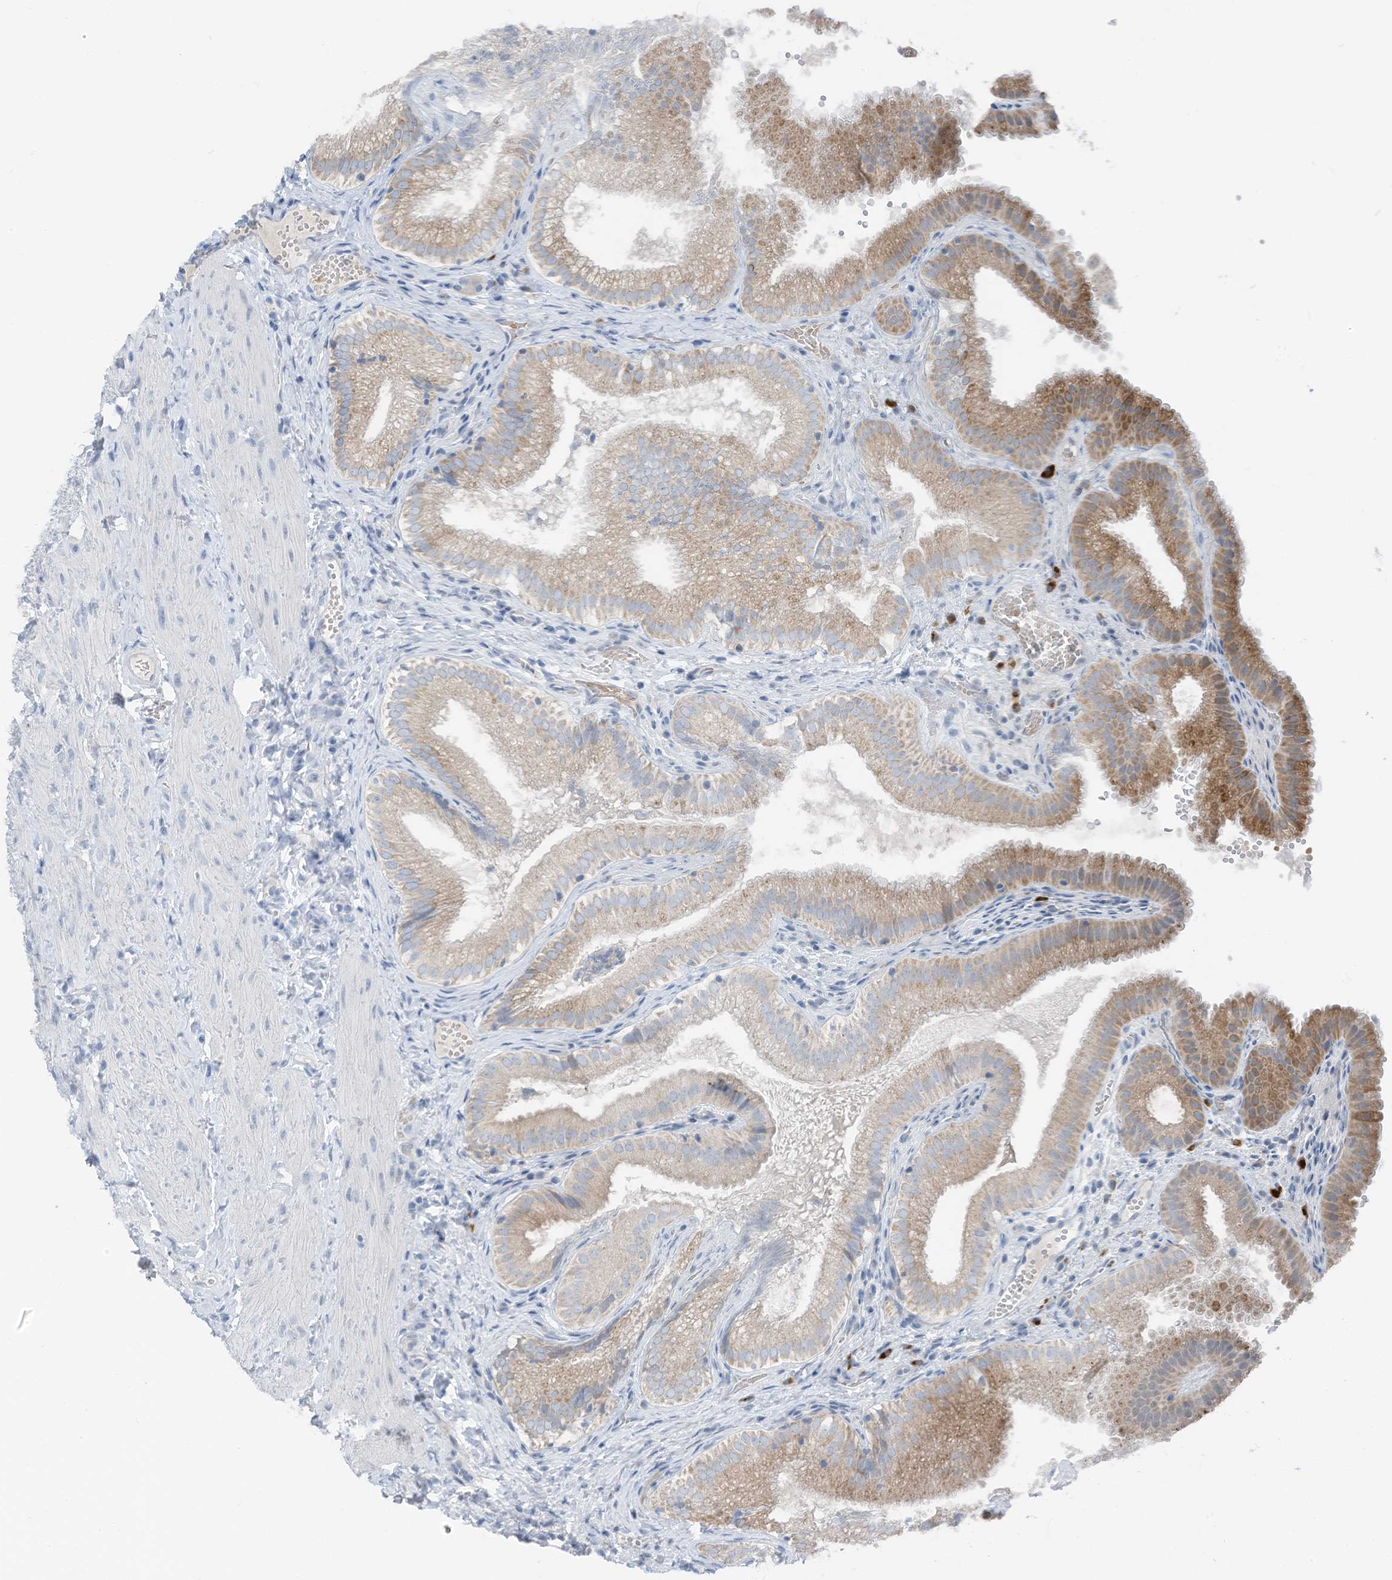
{"staining": {"intensity": "moderate", "quantity": "25%-75%", "location": "cytoplasmic/membranous"}, "tissue": "gallbladder", "cell_type": "Glandular cells", "image_type": "normal", "snomed": [{"axis": "morphology", "description": "Normal tissue, NOS"}, {"axis": "topography", "description": "Gallbladder"}], "caption": "A brown stain labels moderate cytoplasmic/membranous positivity of a protein in glandular cells of normal gallbladder. (DAB IHC, brown staining for protein, blue staining for nuclei).", "gene": "CHMP2B", "patient": {"sex": "female", "age": 30}}